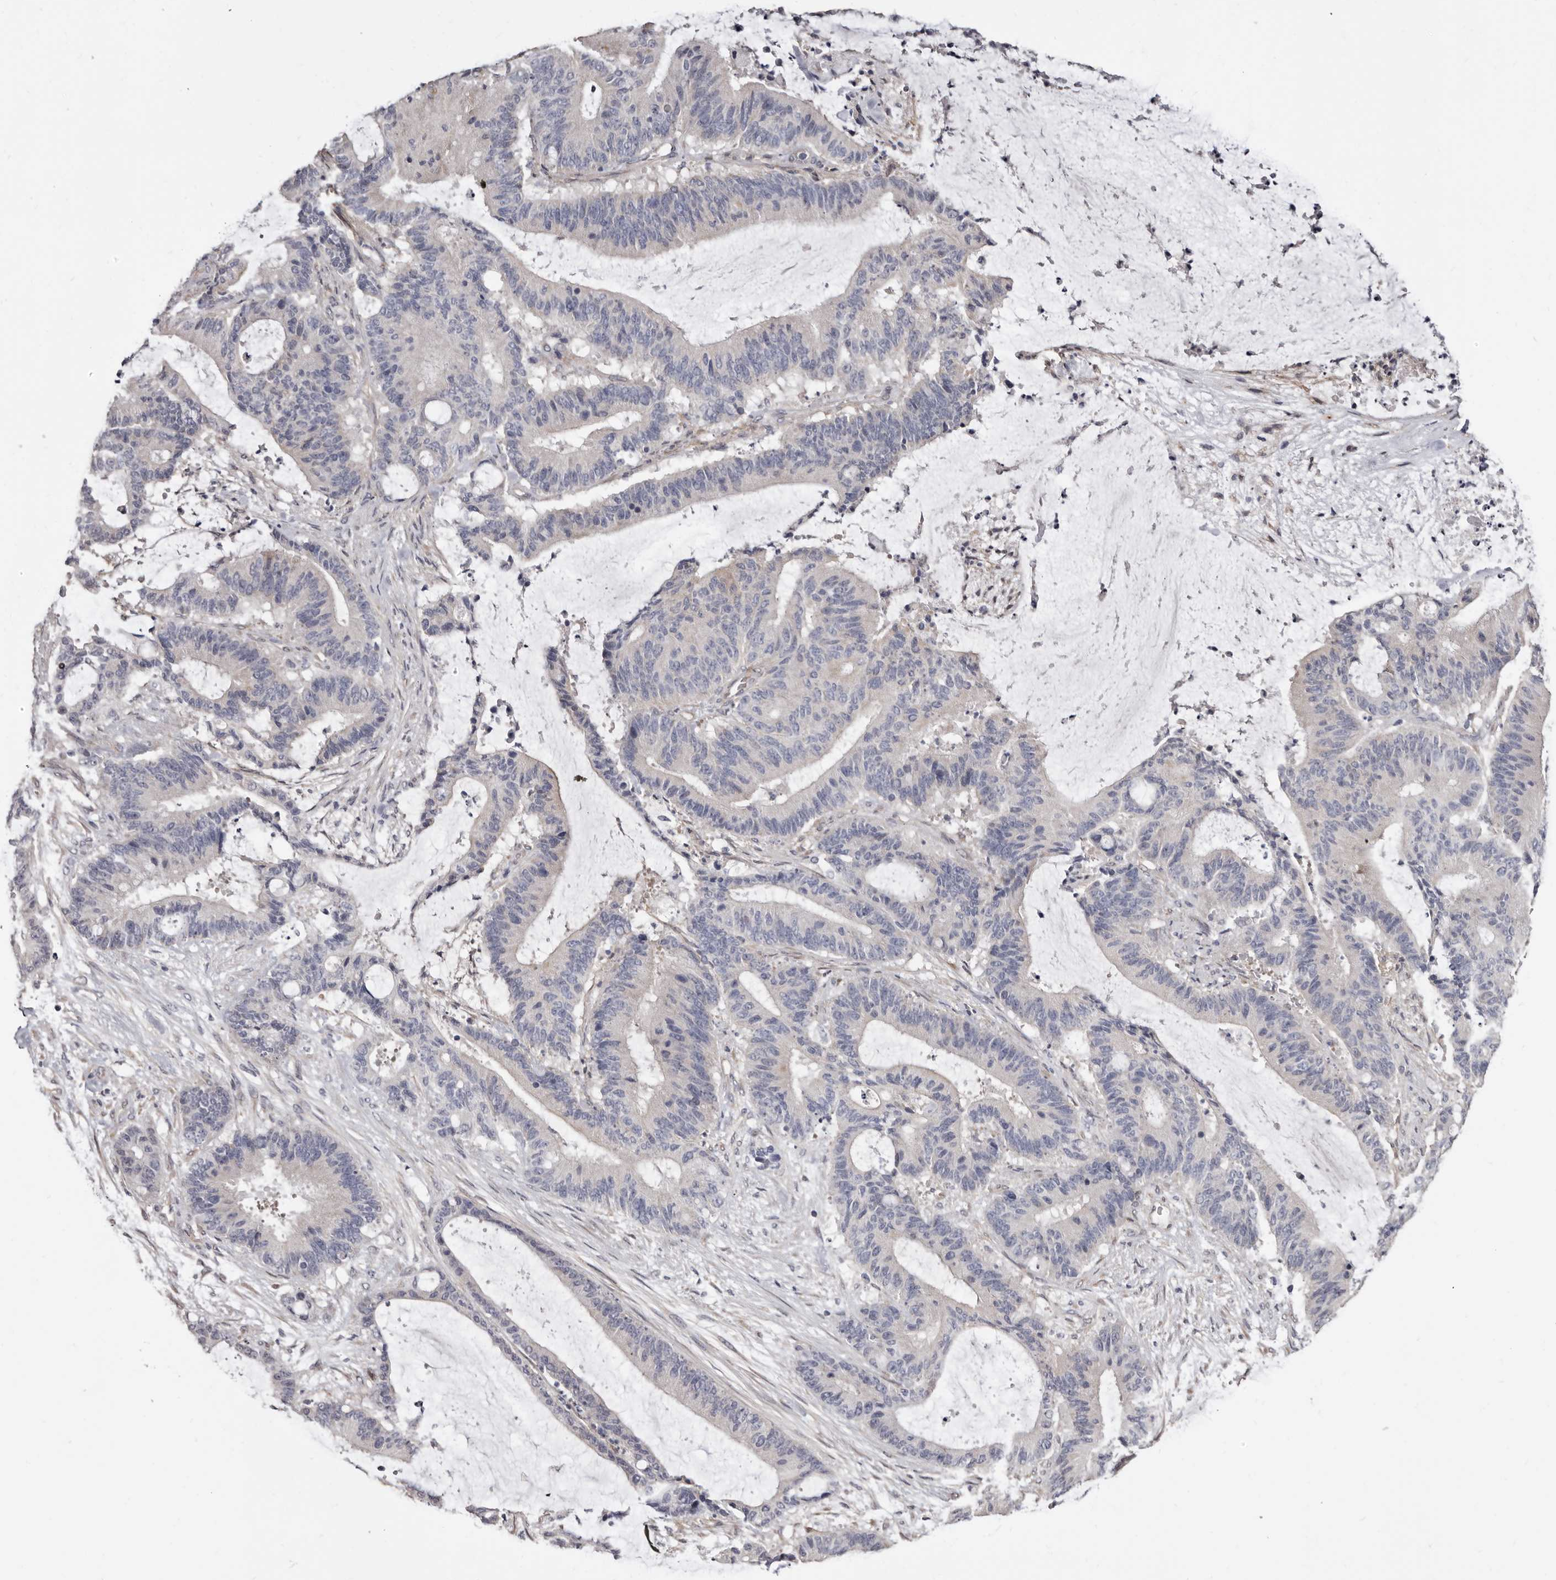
{"staining": {"intensity": "negative", "quantity": "none", "location": "none"}, "tissue": "liver cancer", "cell_type": "Tumor cells", "image_type": "cancer", "snomed": [{"axis": "morphology", "description": "Normal tissue, NOS"}, {"axis": "morphology", "description": "Cholangiocarcinoma"}, {"axis": "topography", "description": "Liver"}, {"axis": "topography", "description": "Peripheral nerve tissue"}], "caption": "IHC micrograph of liver cholangiocarcinoma stained for a protein (brown), which exhibits no positivity in tumor cells.", "gene": "KHDRBS2", "patient": {"sex": "female", "age": 73}}